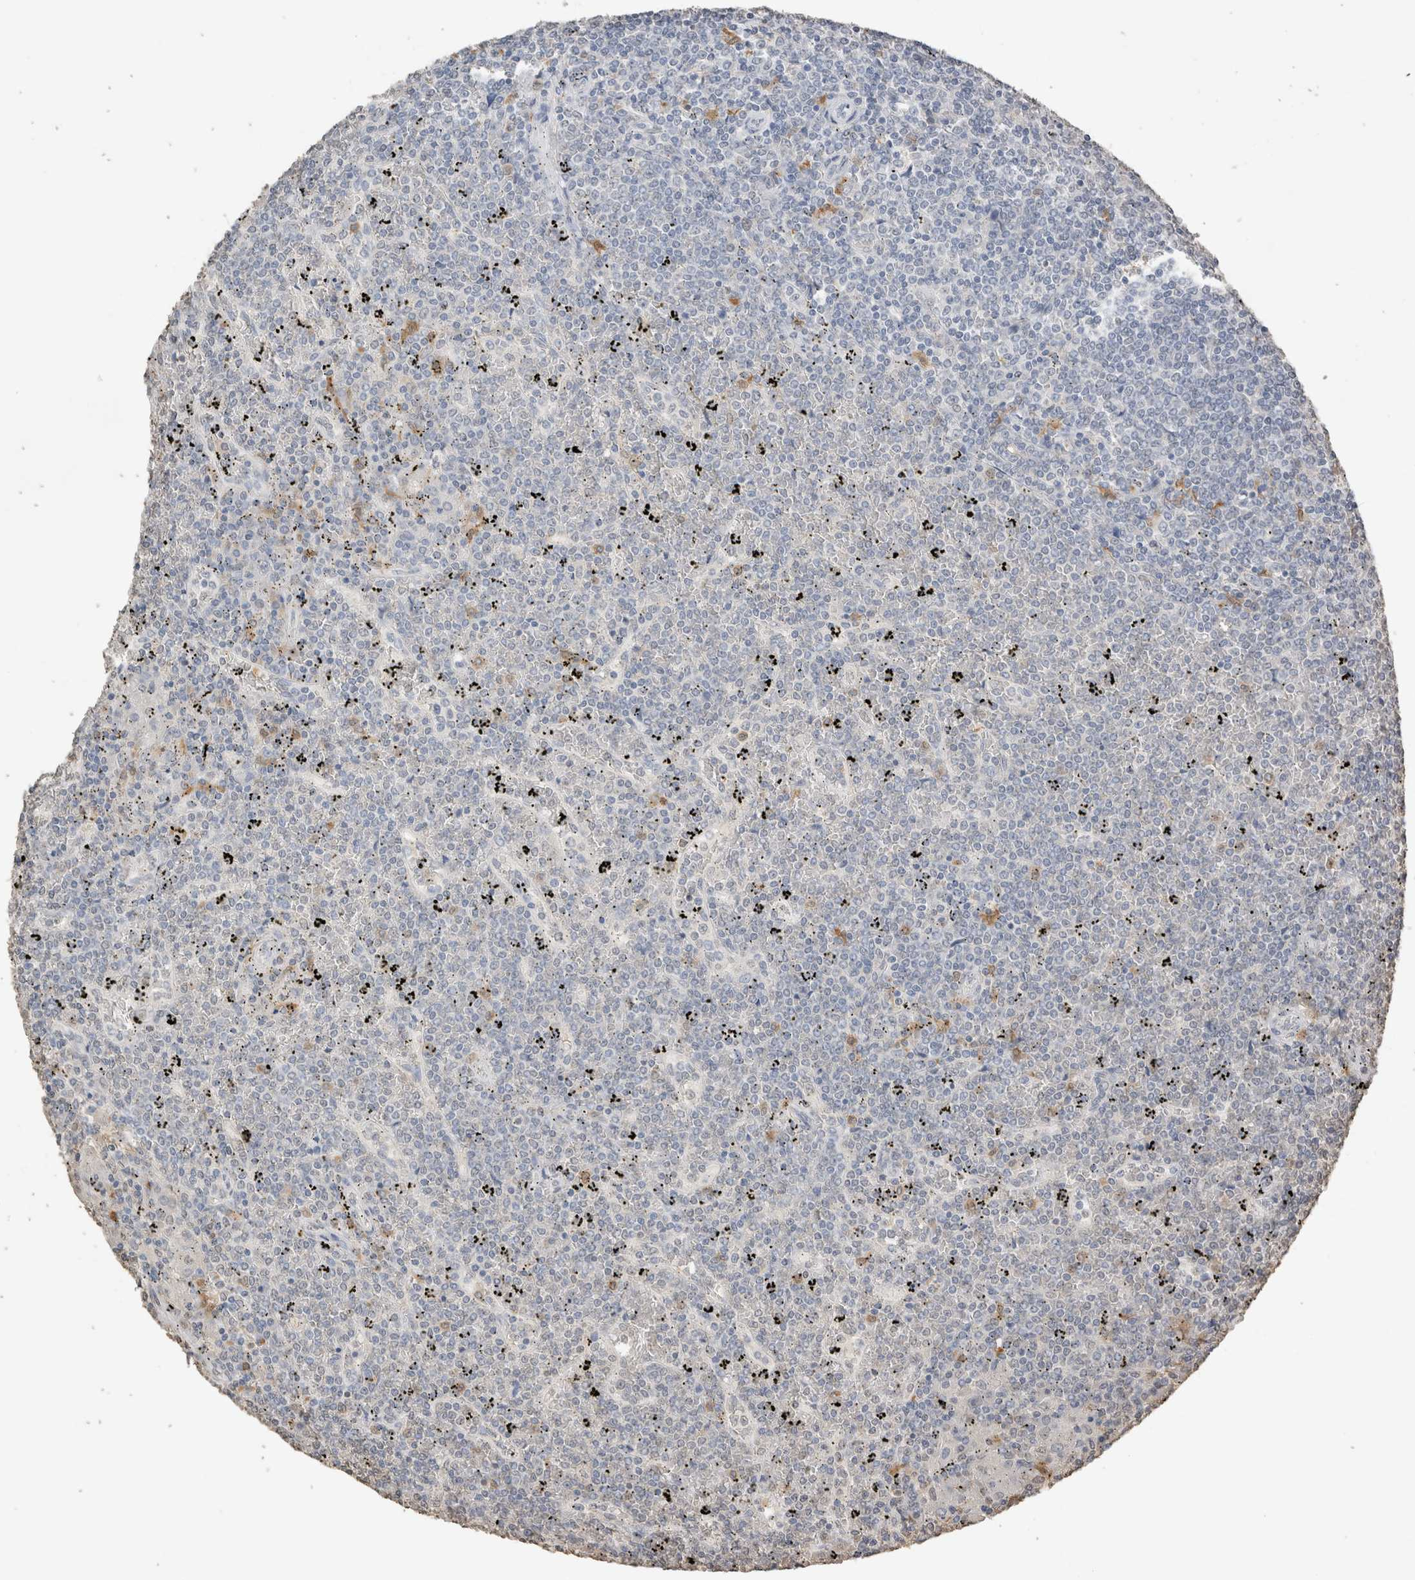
{"staining": {"intensity": "negative", "quantity": "none", "location": "none"}, "tissue": "lymphoma", "cell_type": "Tumor cells", "image_type": "cancer", "snomed": [{"axis": "morphology", "description": "Malignant lymphoma, non-Hodgkin's type, Low grade"}, {"axis": "topography", "description": "Spleen"}], "caption": "The IHC image has no significant staining in tumor cells of low-grade malignant lymphoma, non-Hodgkin's type tissue.", "gene": "LGALS2", "patient": {"sex": "female", "age": 19}}